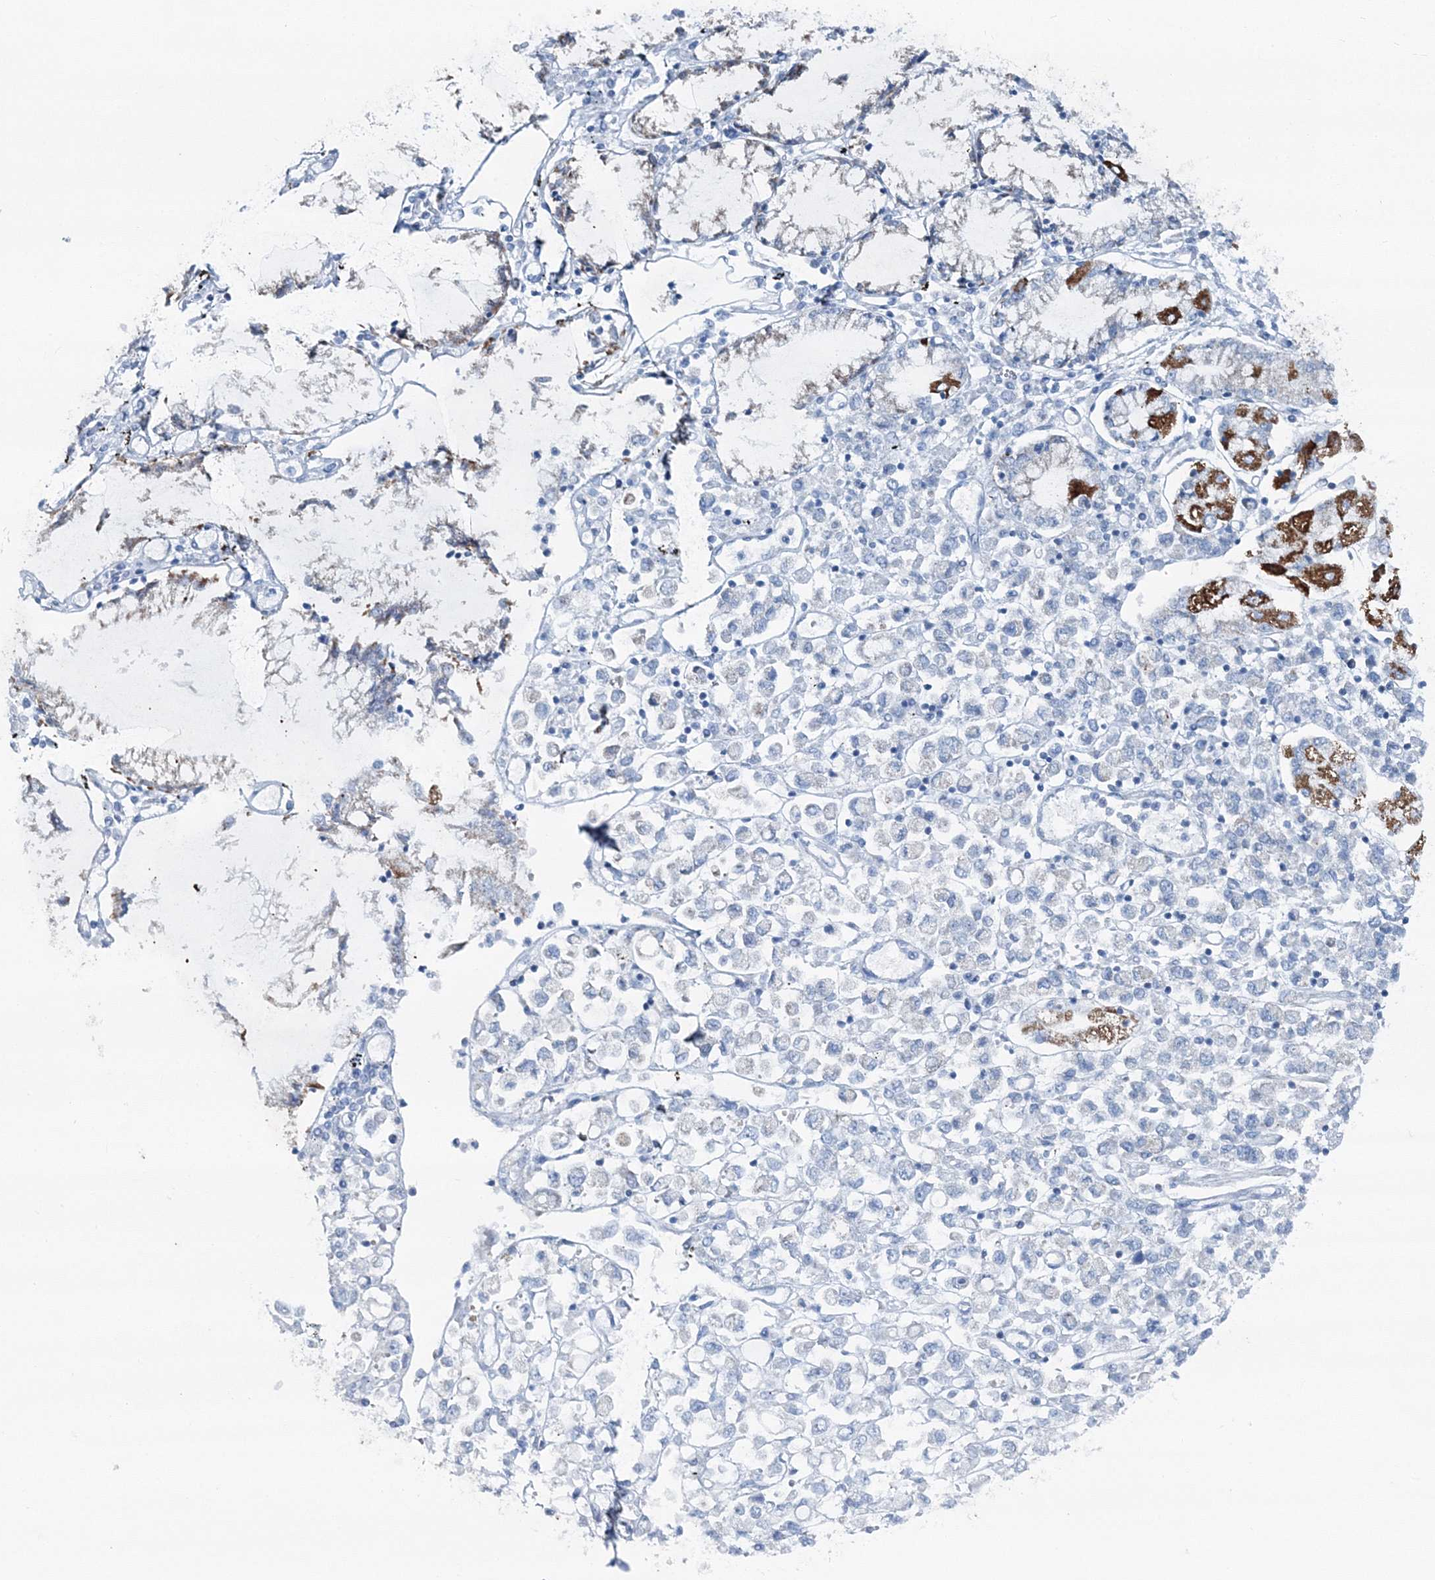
{"staining": {"intensity": "negative", "quantity": "none", "location": "none"}, "tissue": "stomach cancer", "cell_type": "Tumor cells", "image_type": "cancer", "snomed": [{"axis": "morphology", "description": "Adenocarcinoma, NOS"}, {"axis": "topography", "description": "Stomach"}], "caption": "The photomicrograph demonstrates no staining of tumor cells in adenocarcinoma (stomach).", "gene": "GABARAPL2", "patient": {"sex": "female", "age": 76}}